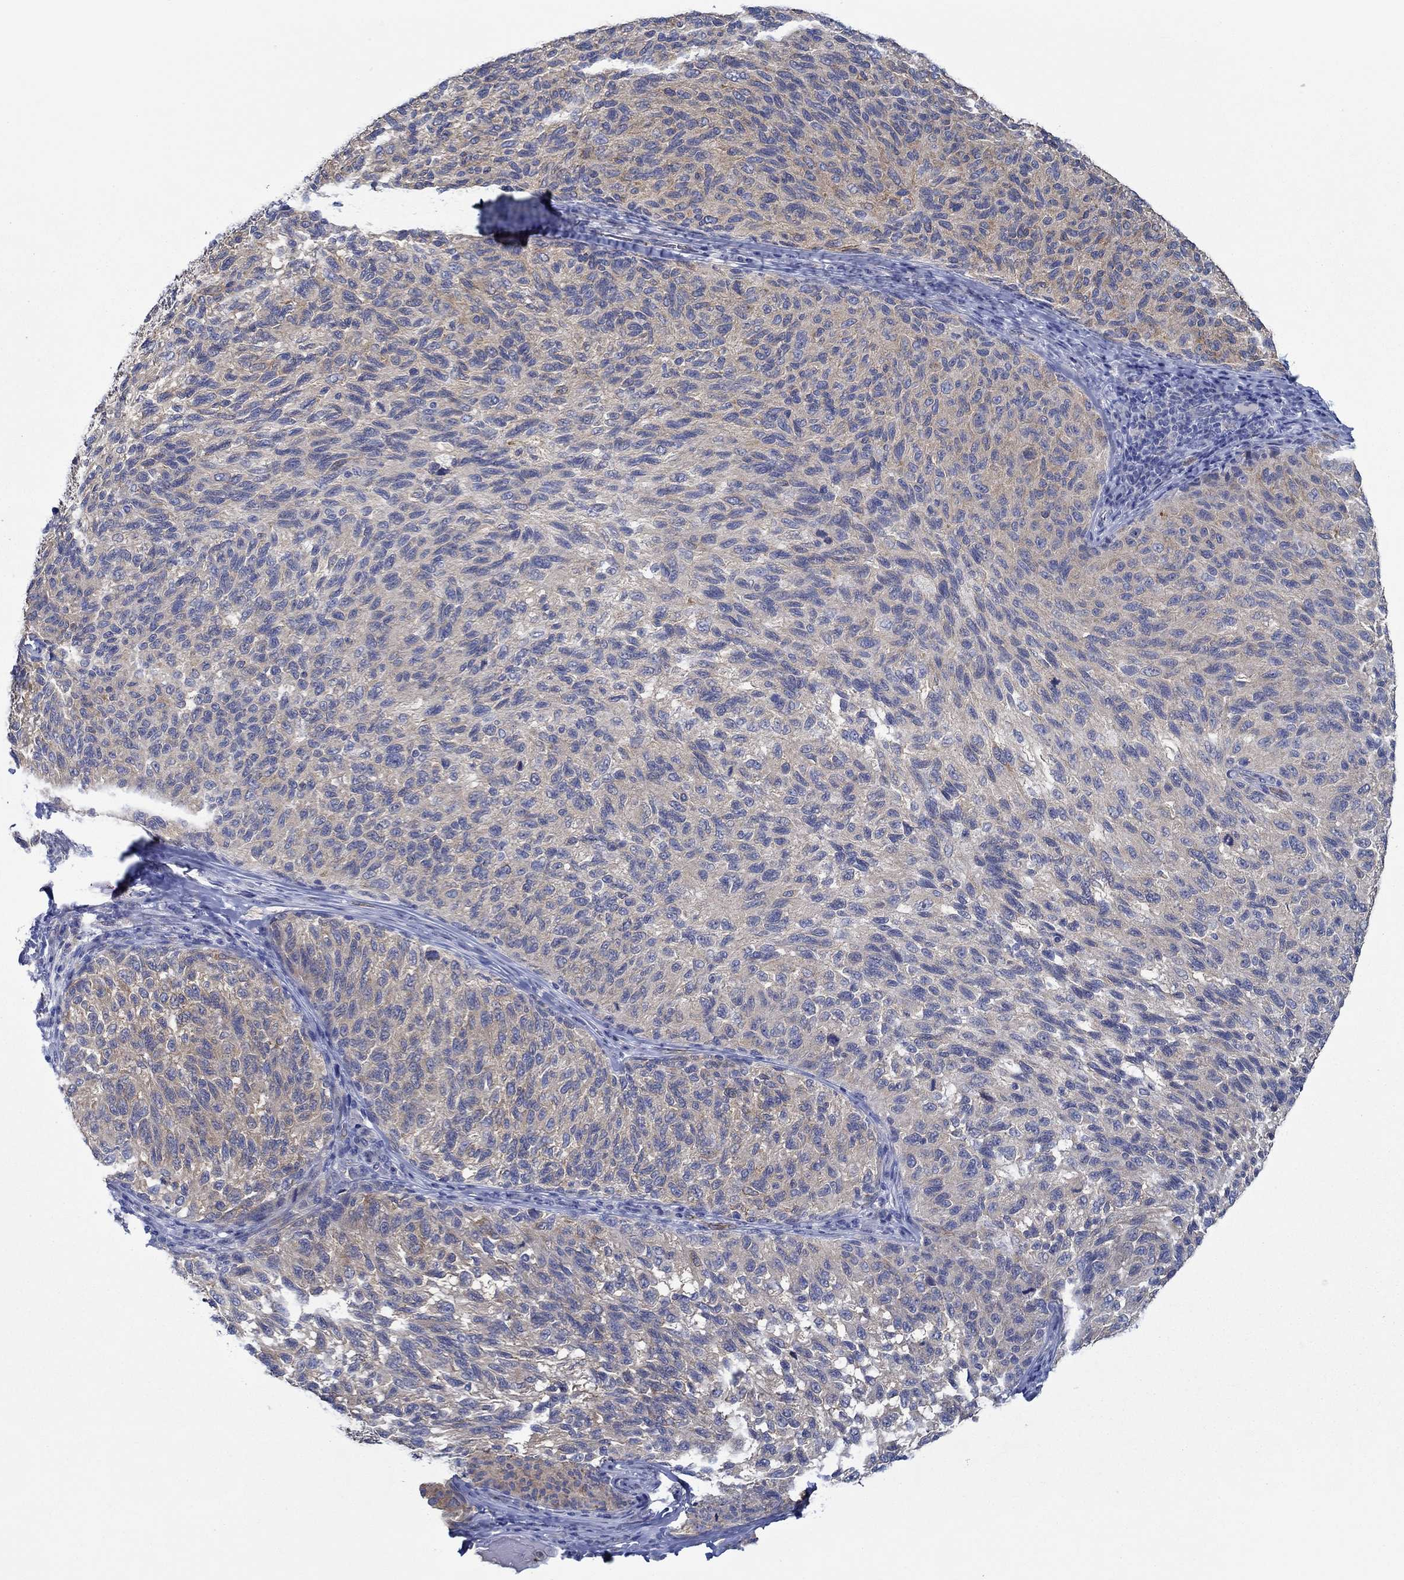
{"staining": {"intensity": "moderate", "quantity": "<25%", "location": "cytoplasmic/membranous"}, "tissue": "melanoma", "cell_type": "Tumor cells", "image_type": "cancer", "snomed": [{"axis": "morphology", "description": "Malignant melanoma, NOS"}, {"axis": "topography", "description": "Skin"}], "caption": "Immunohistochemistry (IHC) histopathology image of neoplastic tissue: malignant melanoma stained using immunohistochemistry (IHC) exhibits low levels of moderate protein expression localized specifically in the cytoplasmic/membranous of tumor cells, appearing as a cytoplasmic/membranous brown color.", "gene": "SLC27A3", "patient": {"sex": "female", "age": 73}}